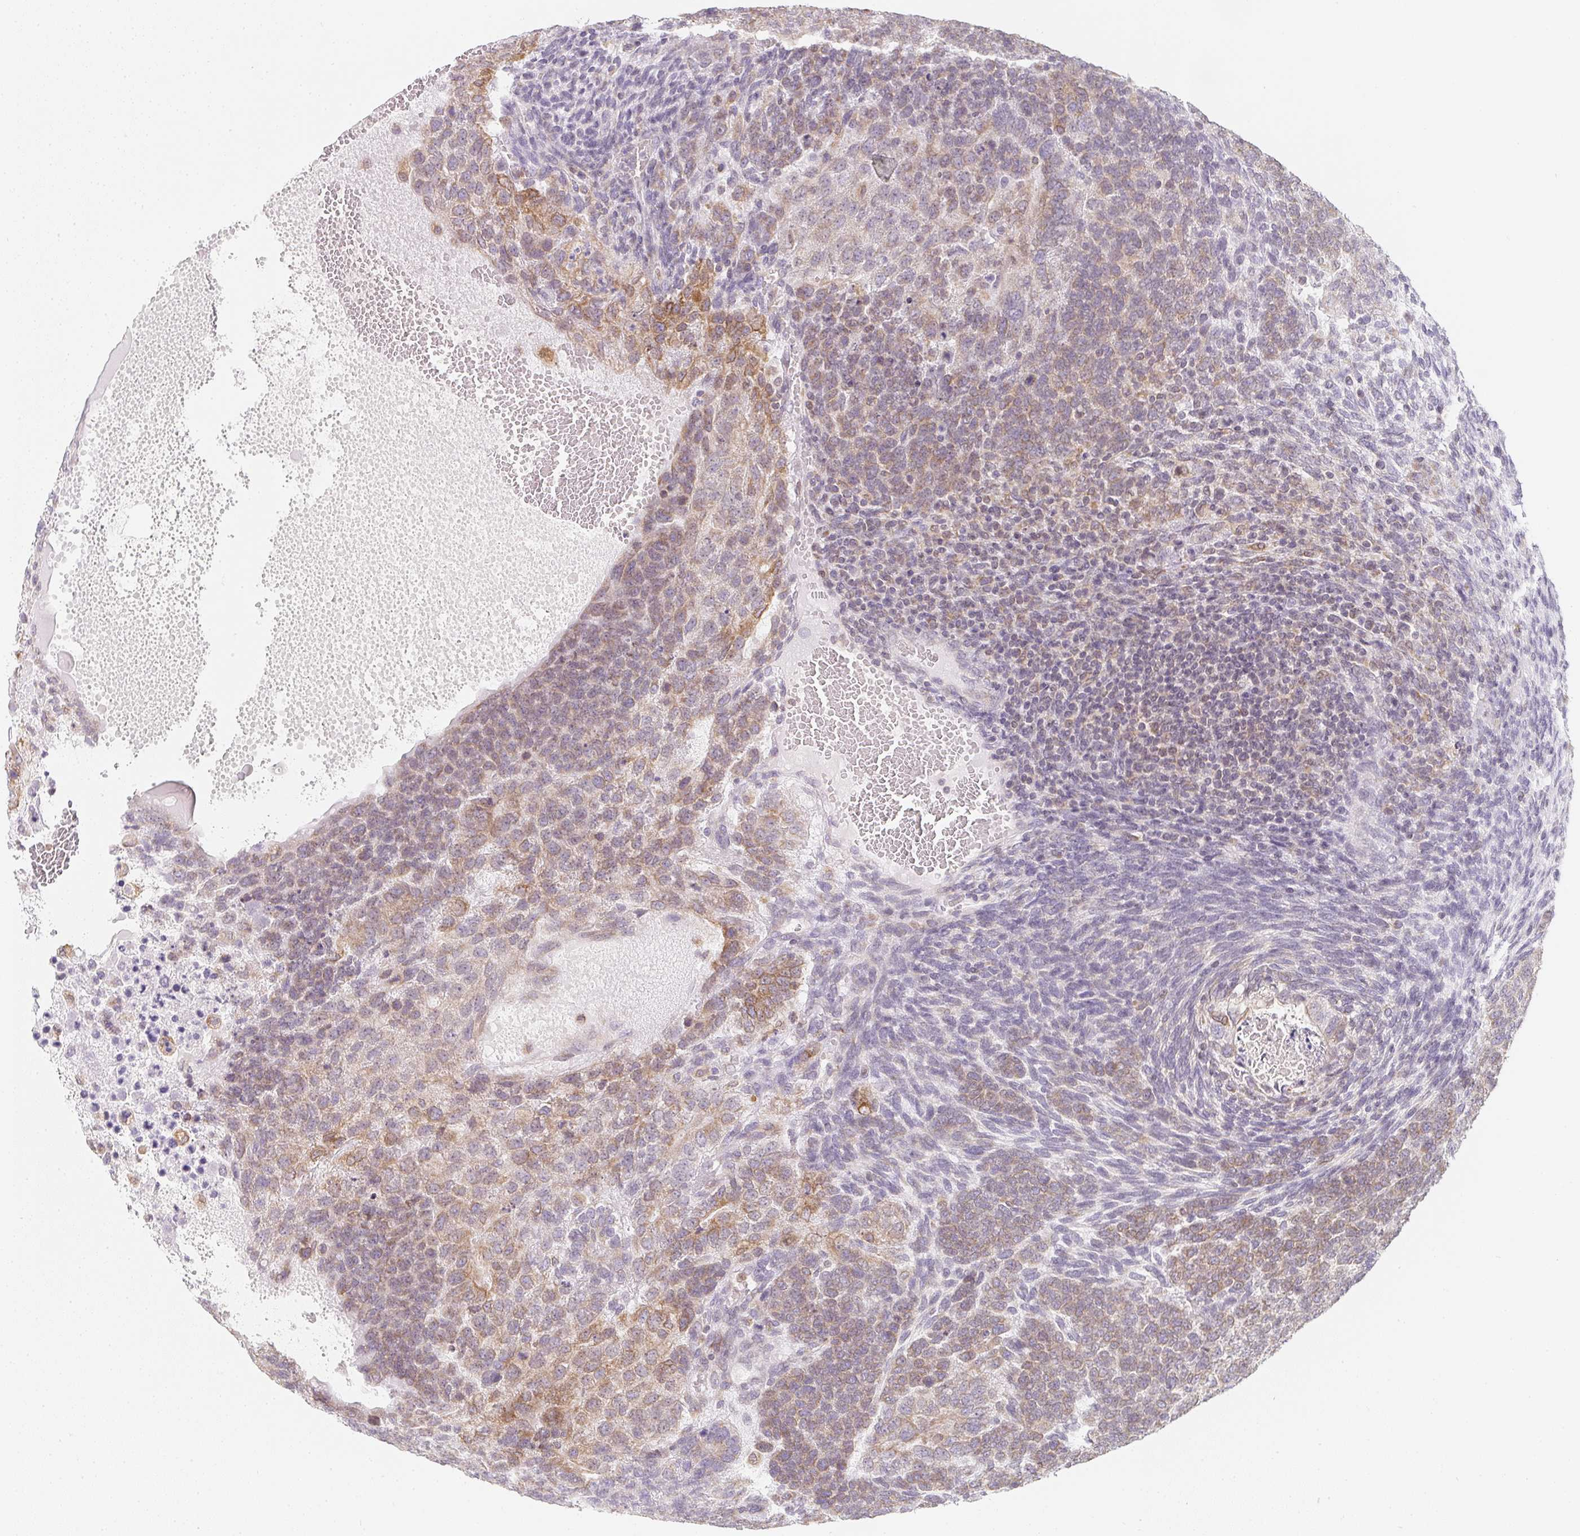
{"staining": {"intensity": "weak", "quantity": ">75%", "location": "cytoplasmic/membranous"}, "tissue": "testis cancer", "cell_type": "Tumor cells", "image_type": "cancer", "snomed": [{"axis": "morphology", "description": "Normal tissue, NOS"}, {"axis": "morphology", "description": "Carcinoma, Embryonal, NOS"}, {"axis": "topography", "description": "Testis"}, {"axis": "topography", "description": "Epididymis"}], "caption": "This photomicrograph exhibits testis cancer (embryonal carcinoma) stained with IHC to label a protein in brown. The cytoplasmic/membranous of tumor cells show weak positivity for the protein. Nuclei are counter-stained blue.", "gene": "SOAT1", "patient": {"sex": "male", "age": 23}}